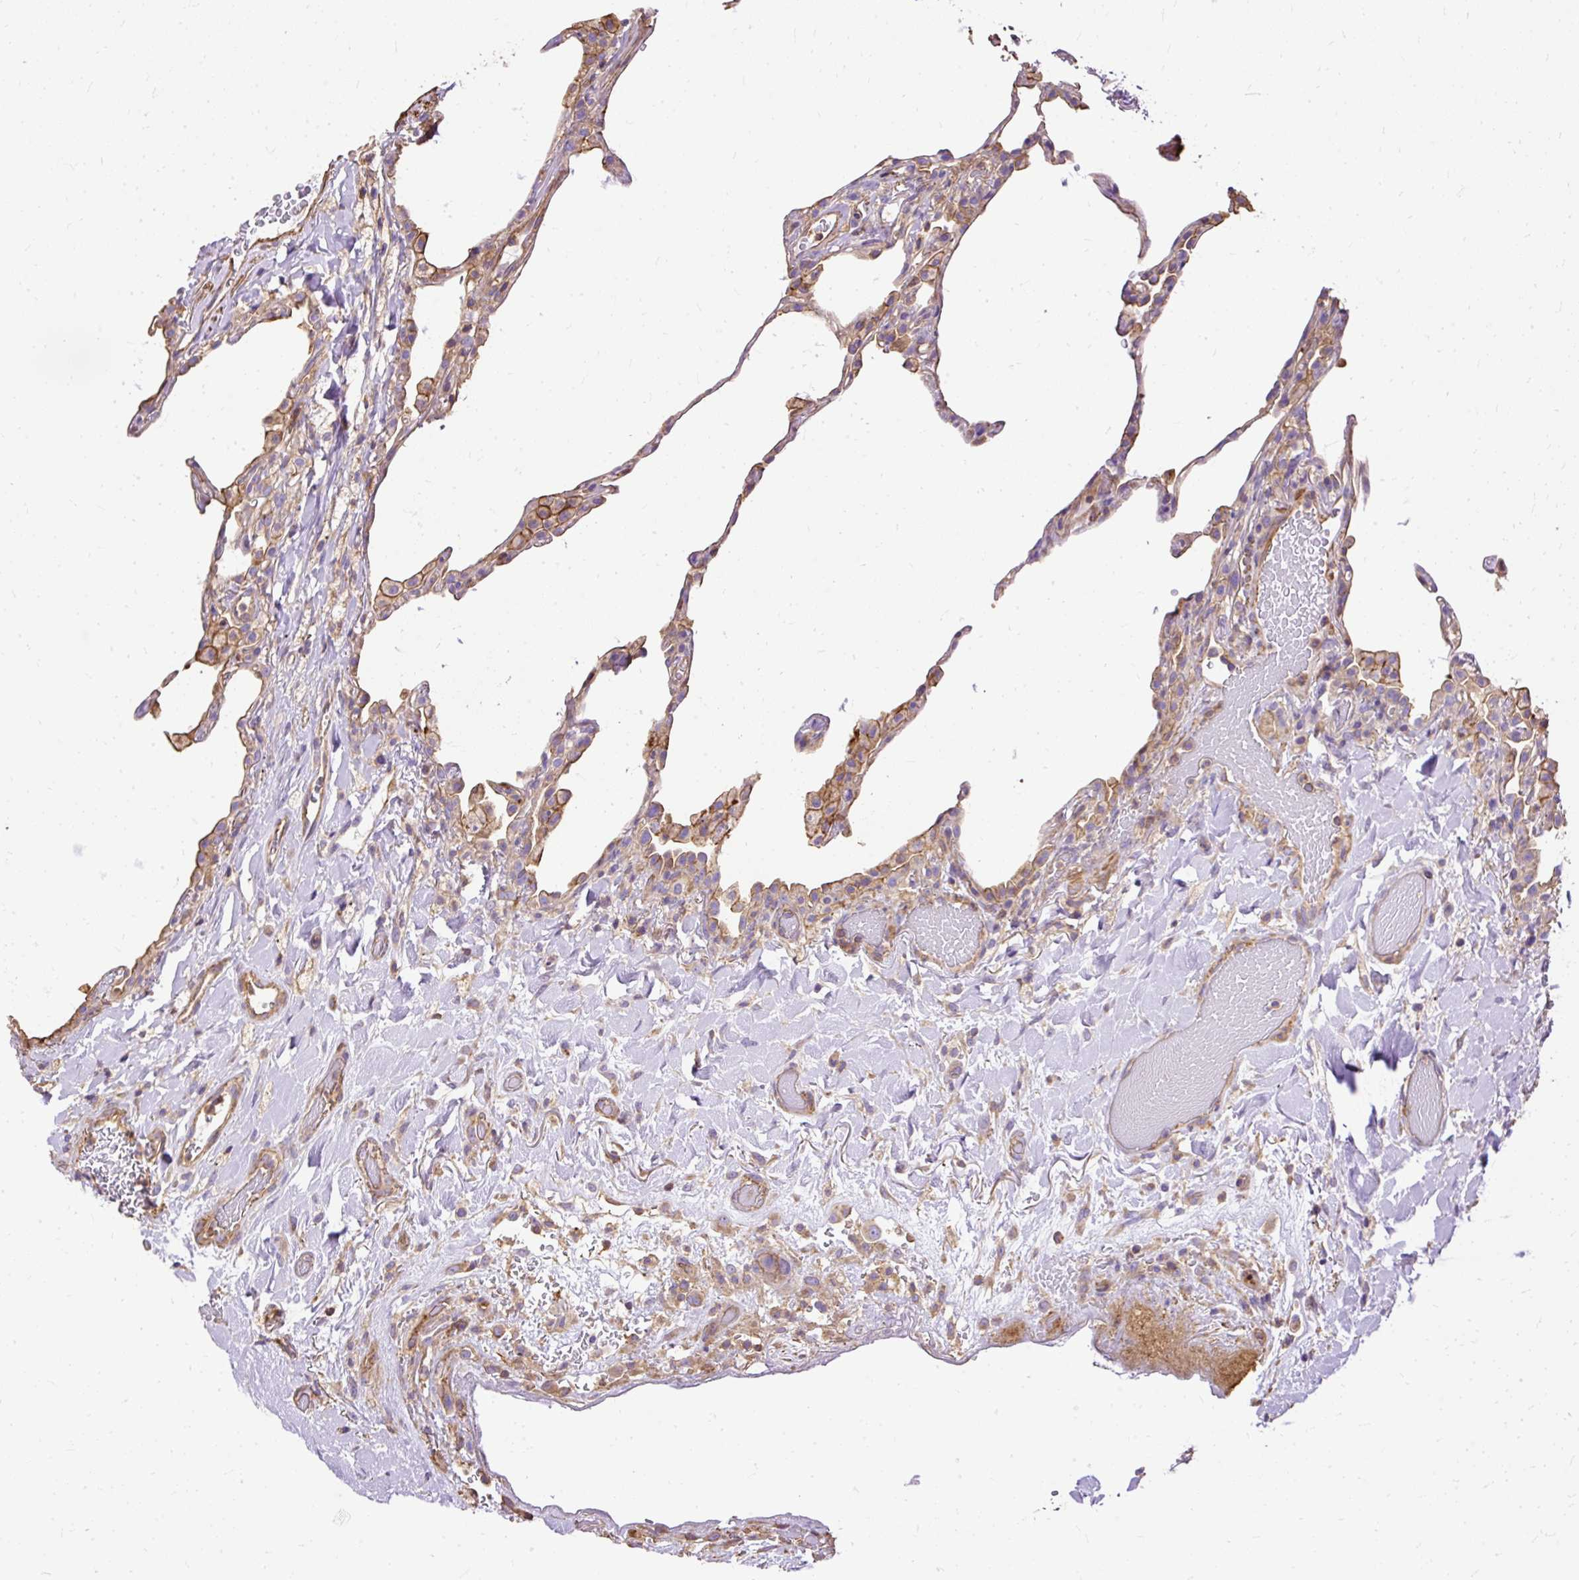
{"staining": {"intensity": "weak", "quantity": "<25%", "location": "cytoplasmic/membranous"}, "tissue": "lung", "cell_type": "Alveolar cells", "image_type": "normal", "snomed": [{"axis": "morphology", "description": "Normal tissue, NOS"}, {"axis": "topography", "description": "Lung"}], "caption": "Alveolar cells show no significant expression in normal lung.", "gene": "KLHL11", "patient": {"sex": "female", "age": 57}}